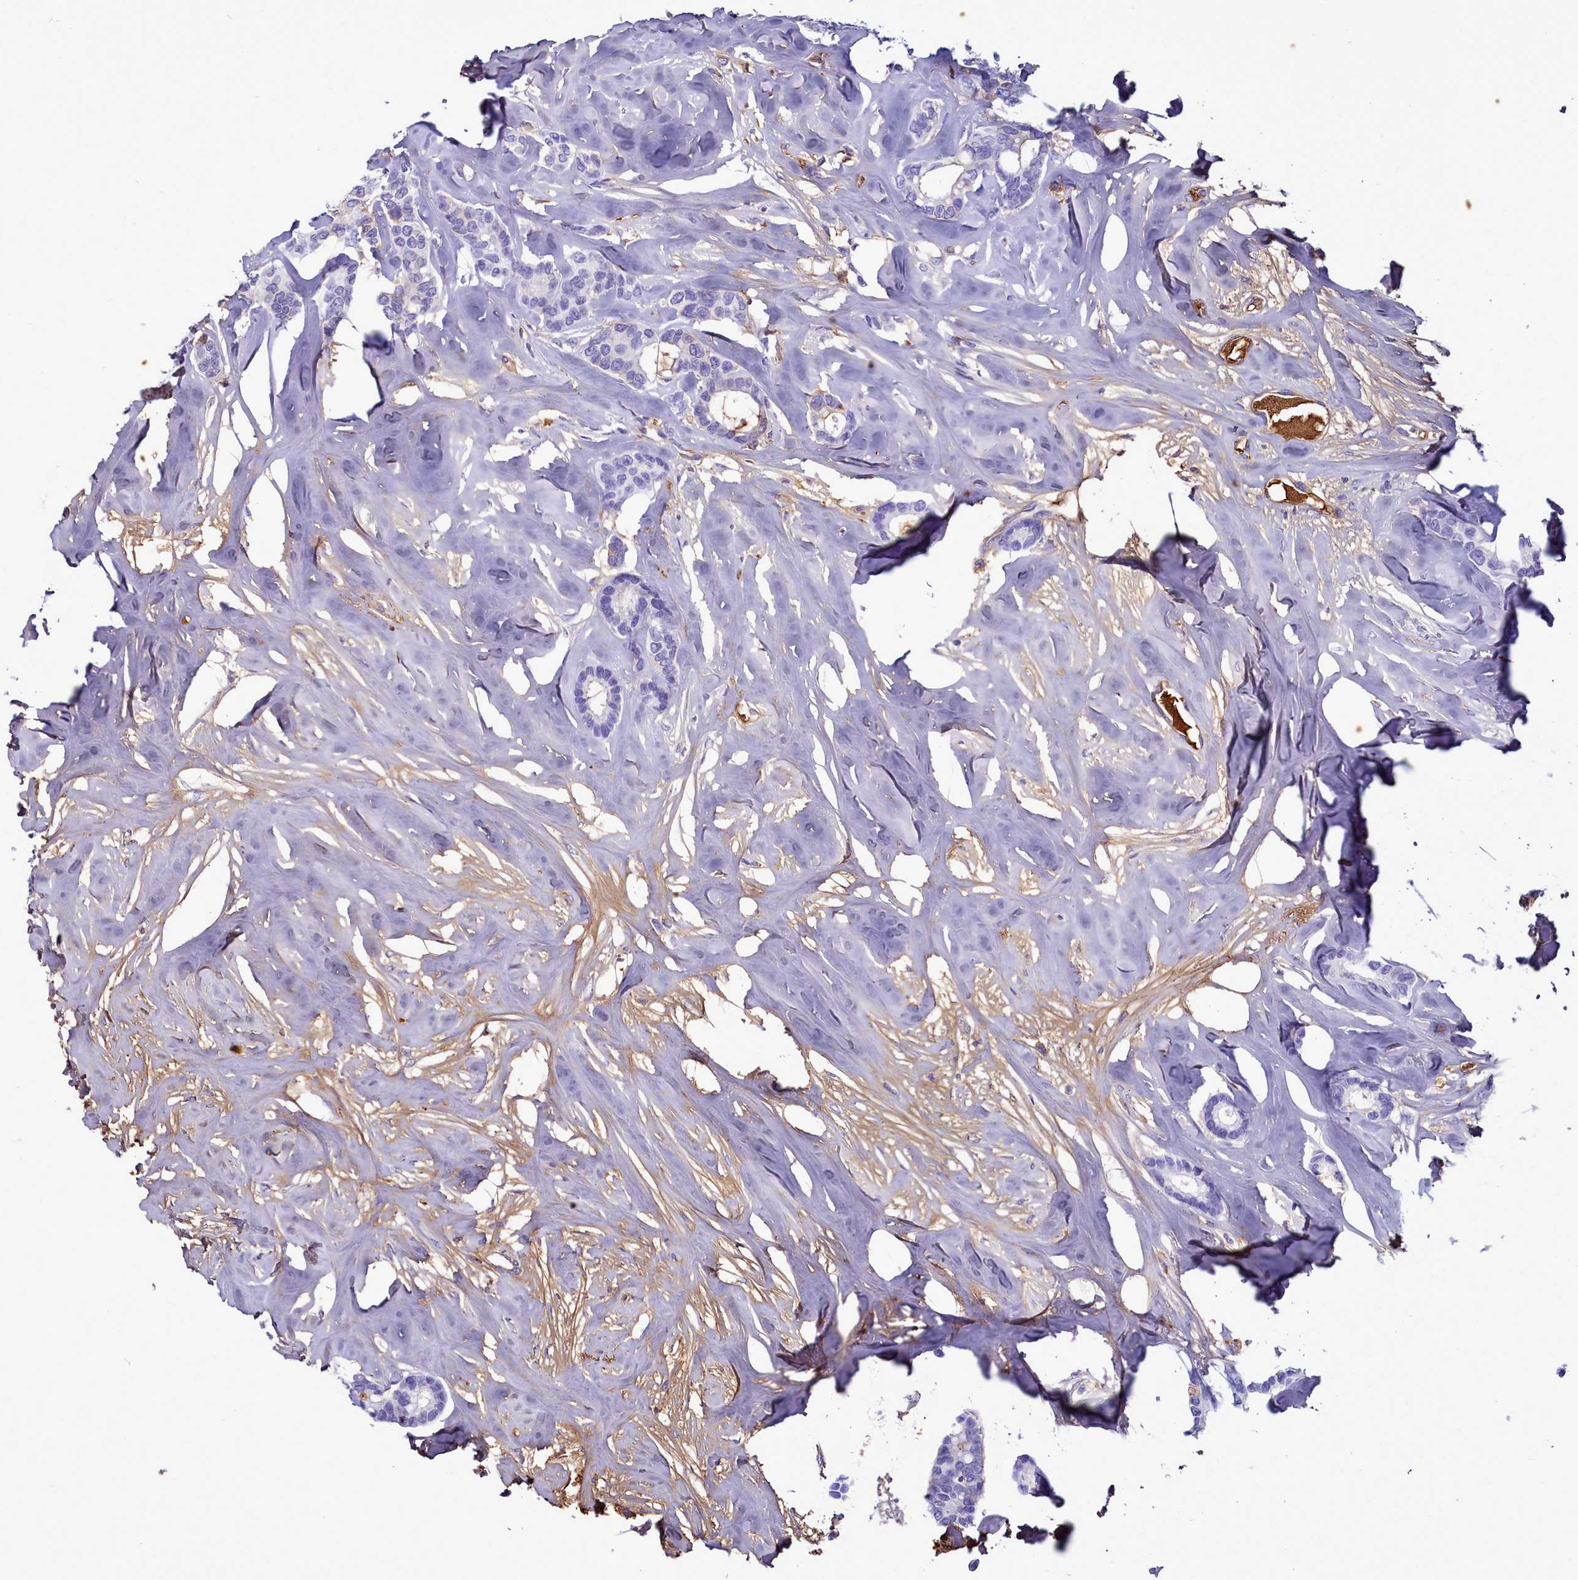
{"staining": {"intensity": "negative", "quantity": "none", "location": "none"}, "tissue": "breast cancer", "cell_type": "Tumor cells", "image_type": "cancer", "snomed": [{"axis": "morphology", "description": "Duct carcinoma"}, {"axis": "topography", "description": "Breast"}], "caption": "Immunohistochemistry histopathology image of human breast cancer (infiltrating ductal carcinoma) stained for a protein (brown), which reveals no staining in tumor cells.", "gene": "H1-7", "patient": {"sex": "female", "age": 87}}